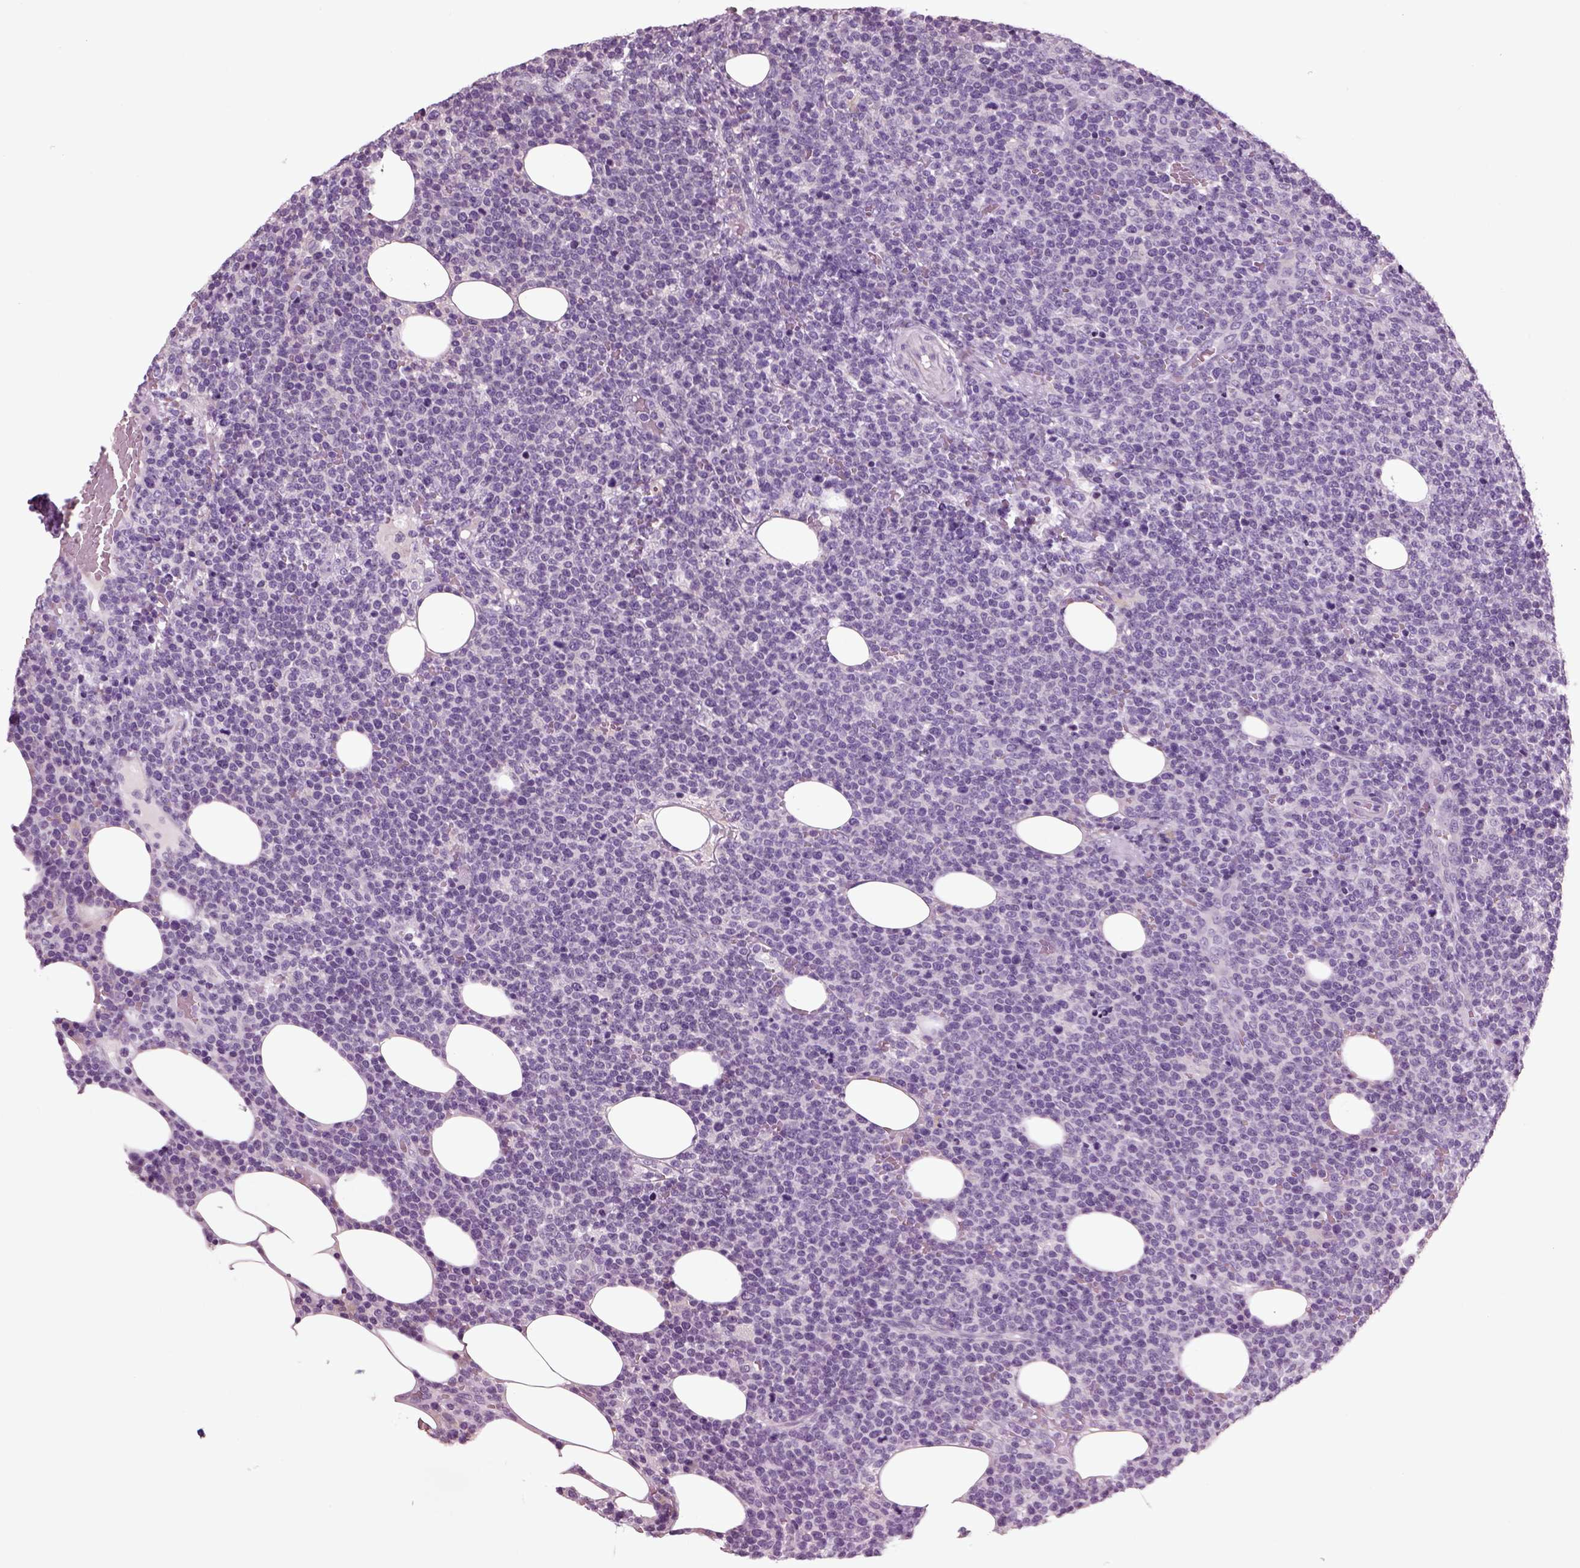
{"staining": {"intensity": "negative", "quantity": "none", "location": "none"}, "tissue": "lymphoma", "cell_type": "Tumor cells", "image_type": "cancer", "snomed": [{"axis": "morphology", "description": "Malignant lymphoma, non-Hodgkin's type, High grade"}, {"axis": "topography", "description": "Lymph node"}], "caption": "A high-resolution image shows immunohistochemistry staining of malignant lymphoma, non-Hodgkin's type (high-grade), which displays no significant positivity in tumor cells.", "gene": "CHGB", "patient": {"sex": "male", "age": 61}}